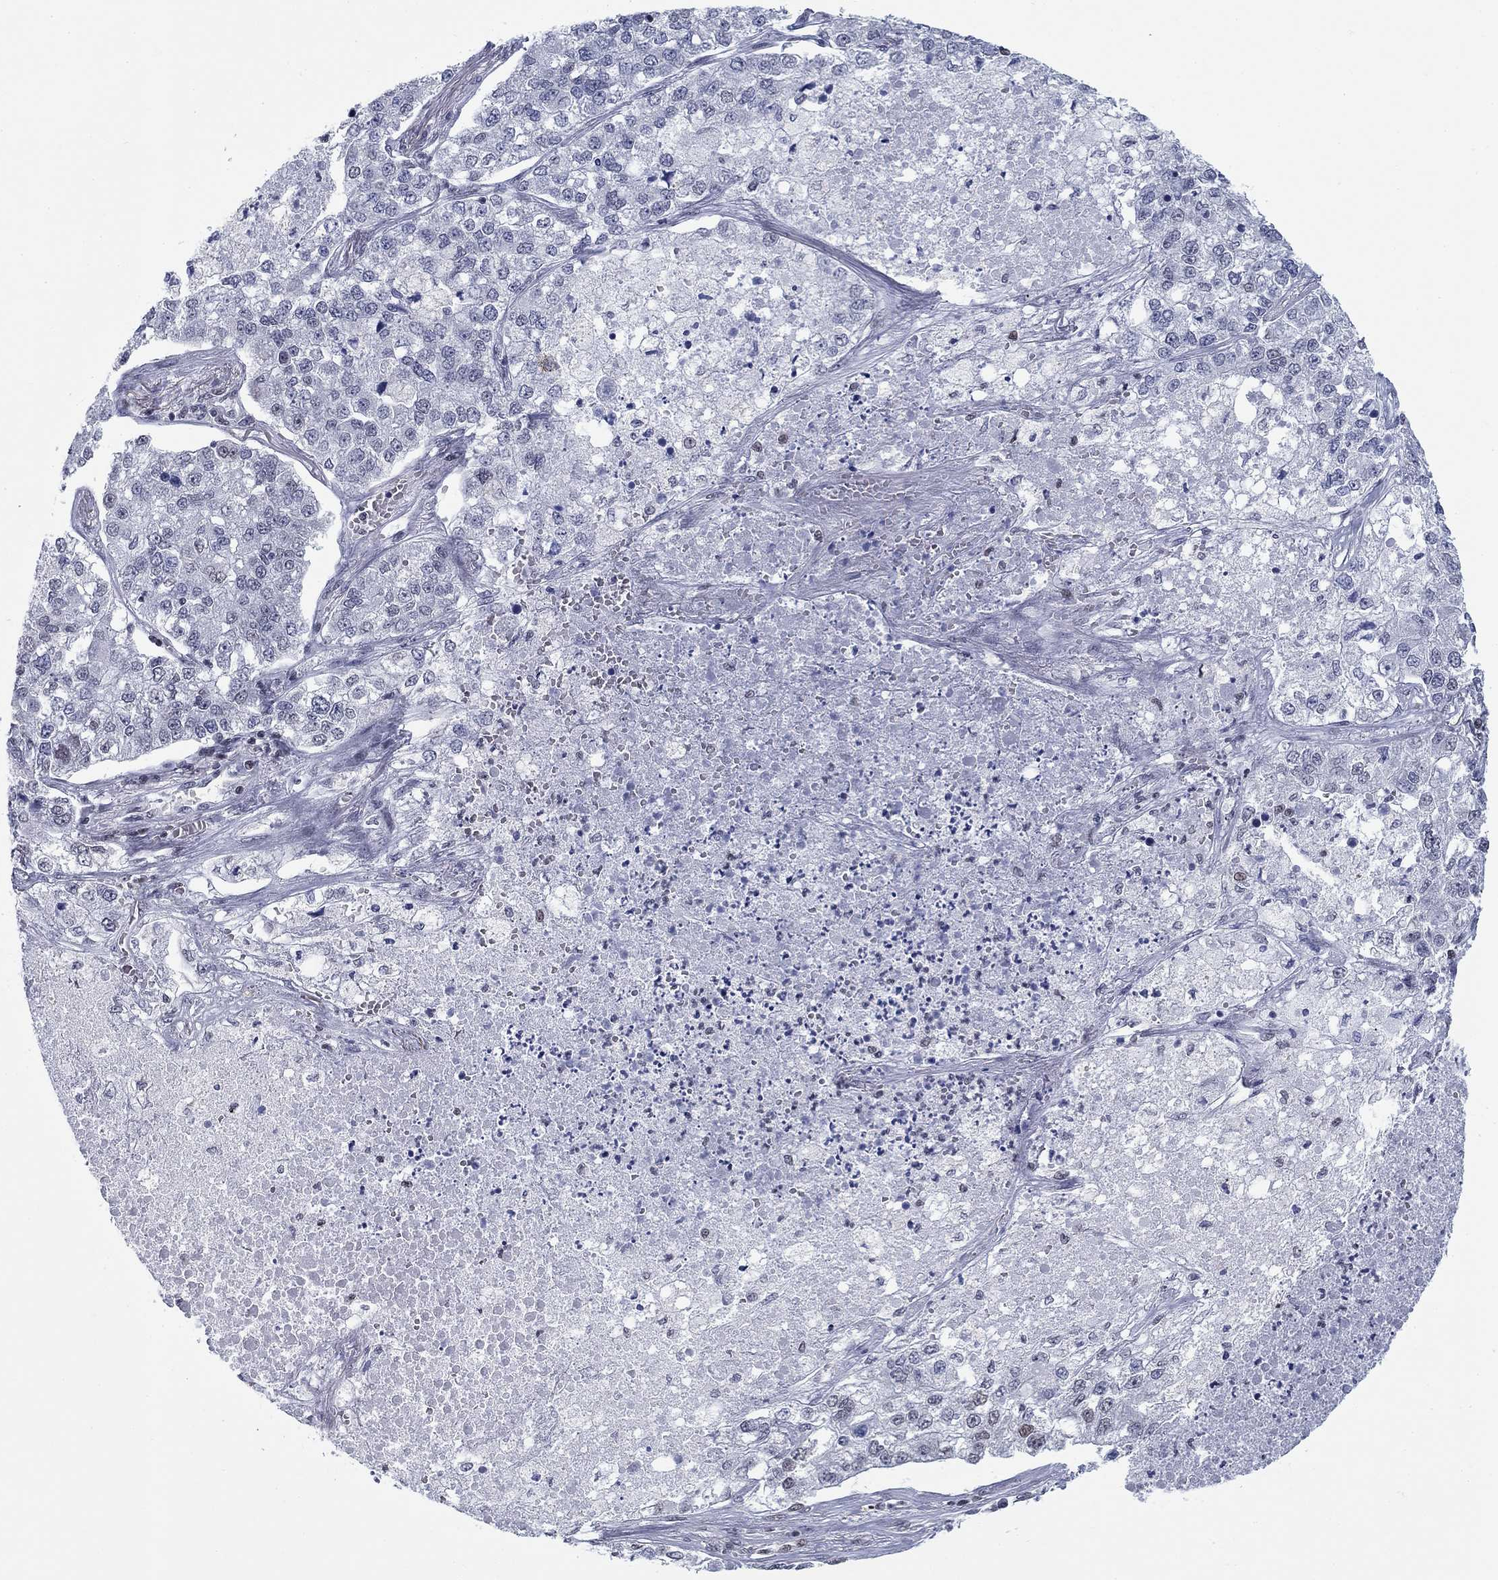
{"staining": {"intensity": "negative", "quantity": "none", "location": "none"}, "tissue": "lung cancer", "cell_type": "Tumor cells", "image_type": "cancer", "snomed": [{"axis": "morphology", "description": "Adenocarcinoma, NOS"}, {"axis": "topography", "description": "Lung"}], "caption": "DAB (3,3'-diaminobenzidine) immunohistochemical staining of human lung cancer displays no significant expression in tumor cells.", "gene": "NPAS3", "patient": {"sex": "male", "age": 49}}